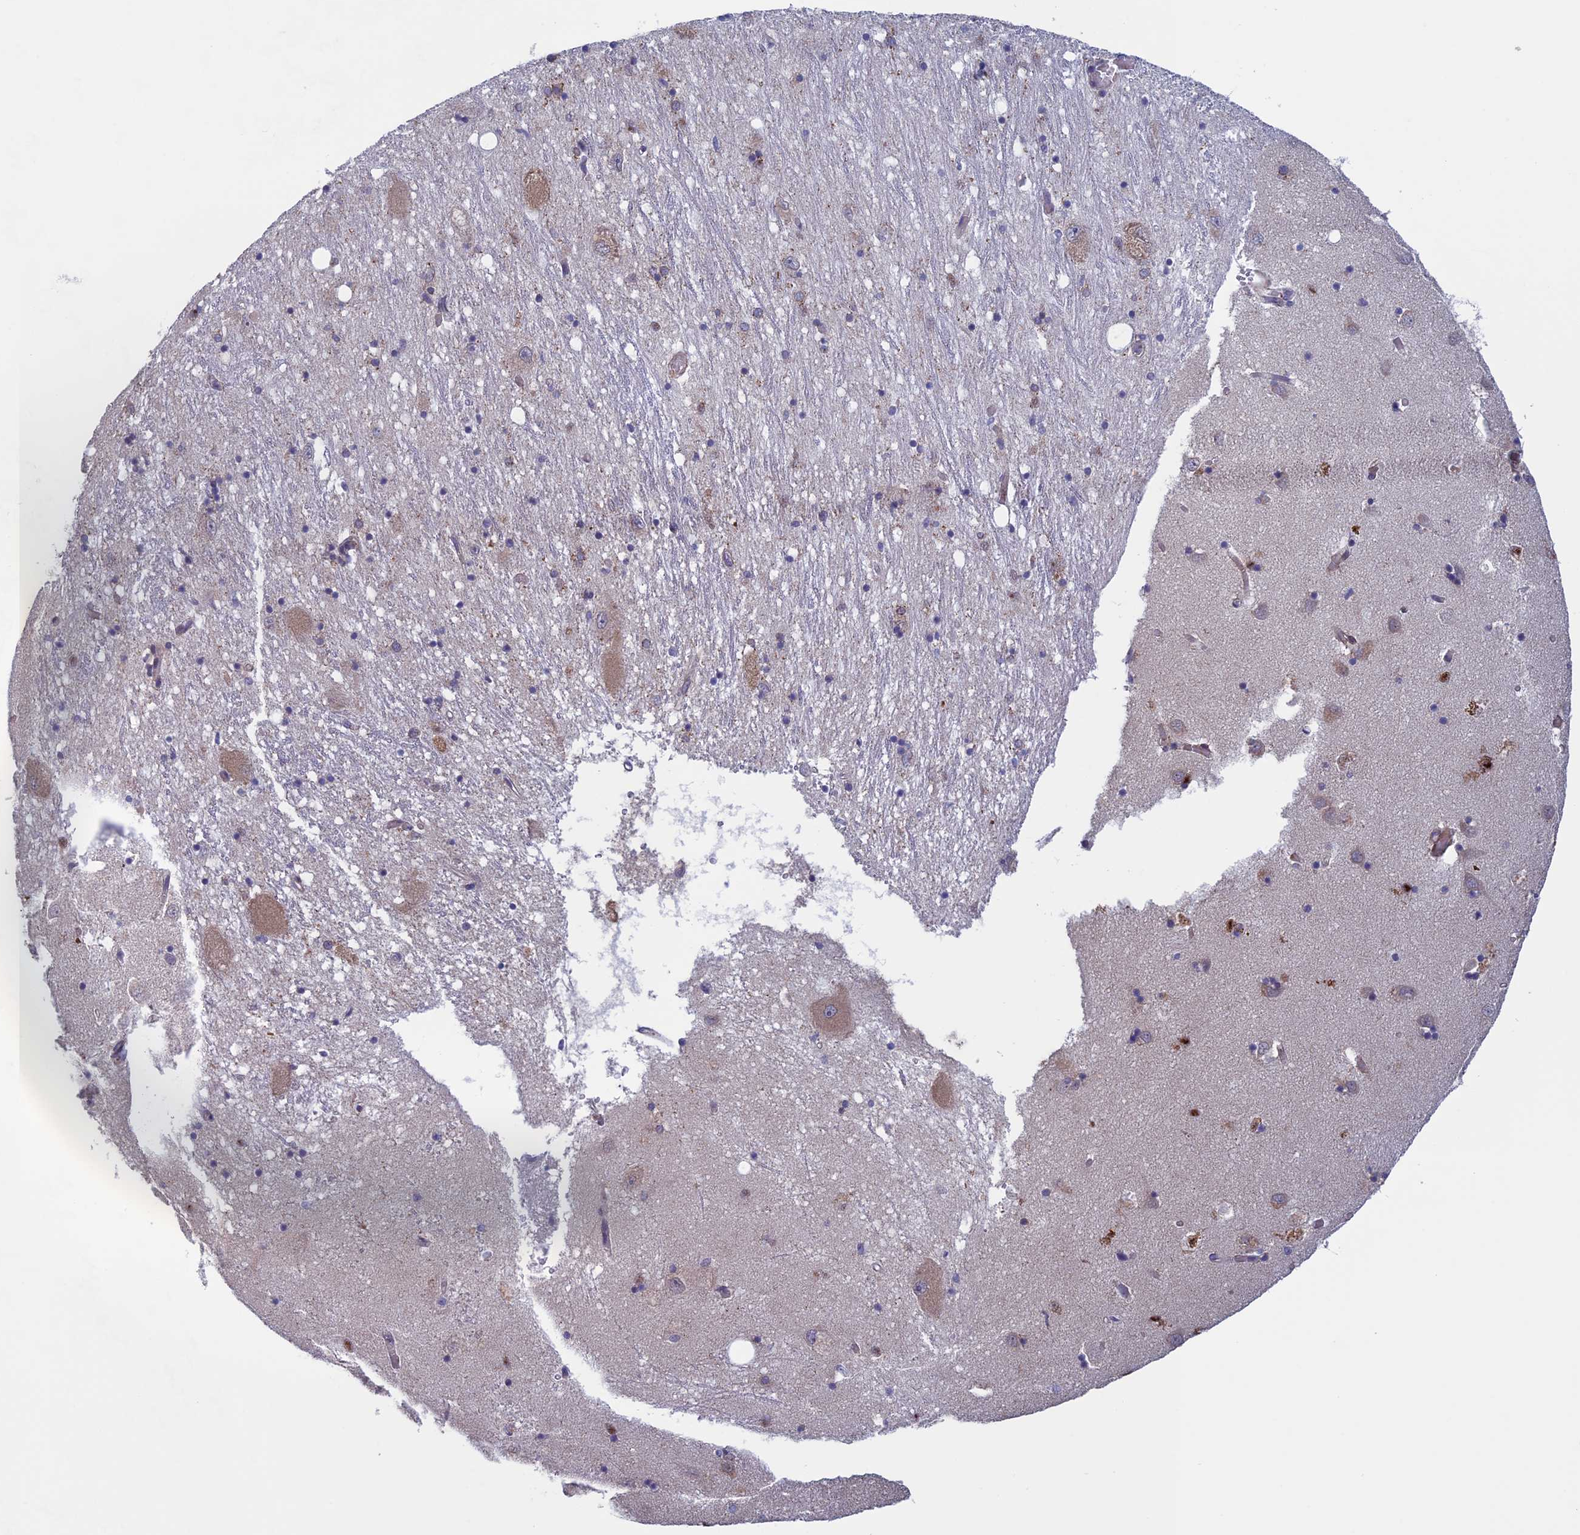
{"staining": {"intensity": "moderate", "quantity": "<25%", "location": "nuclear"}, "tissue": "caudate", "cell_type": "Glial cells", "image_type": "normal", "snomed": [{"axis": "morphology", "description": "Normal tissue, NOS"}, {"axis": "topography", "description": "Lateral ventricle wall"}], "caption": "Immunohistochemical staining of unremarkable human caudate demonstrates <25% levels of moderate nuclear protein staining in about <25% of glial cells.", "gene": "FADS1", "patient": {"sex": "male", "age": 70}}